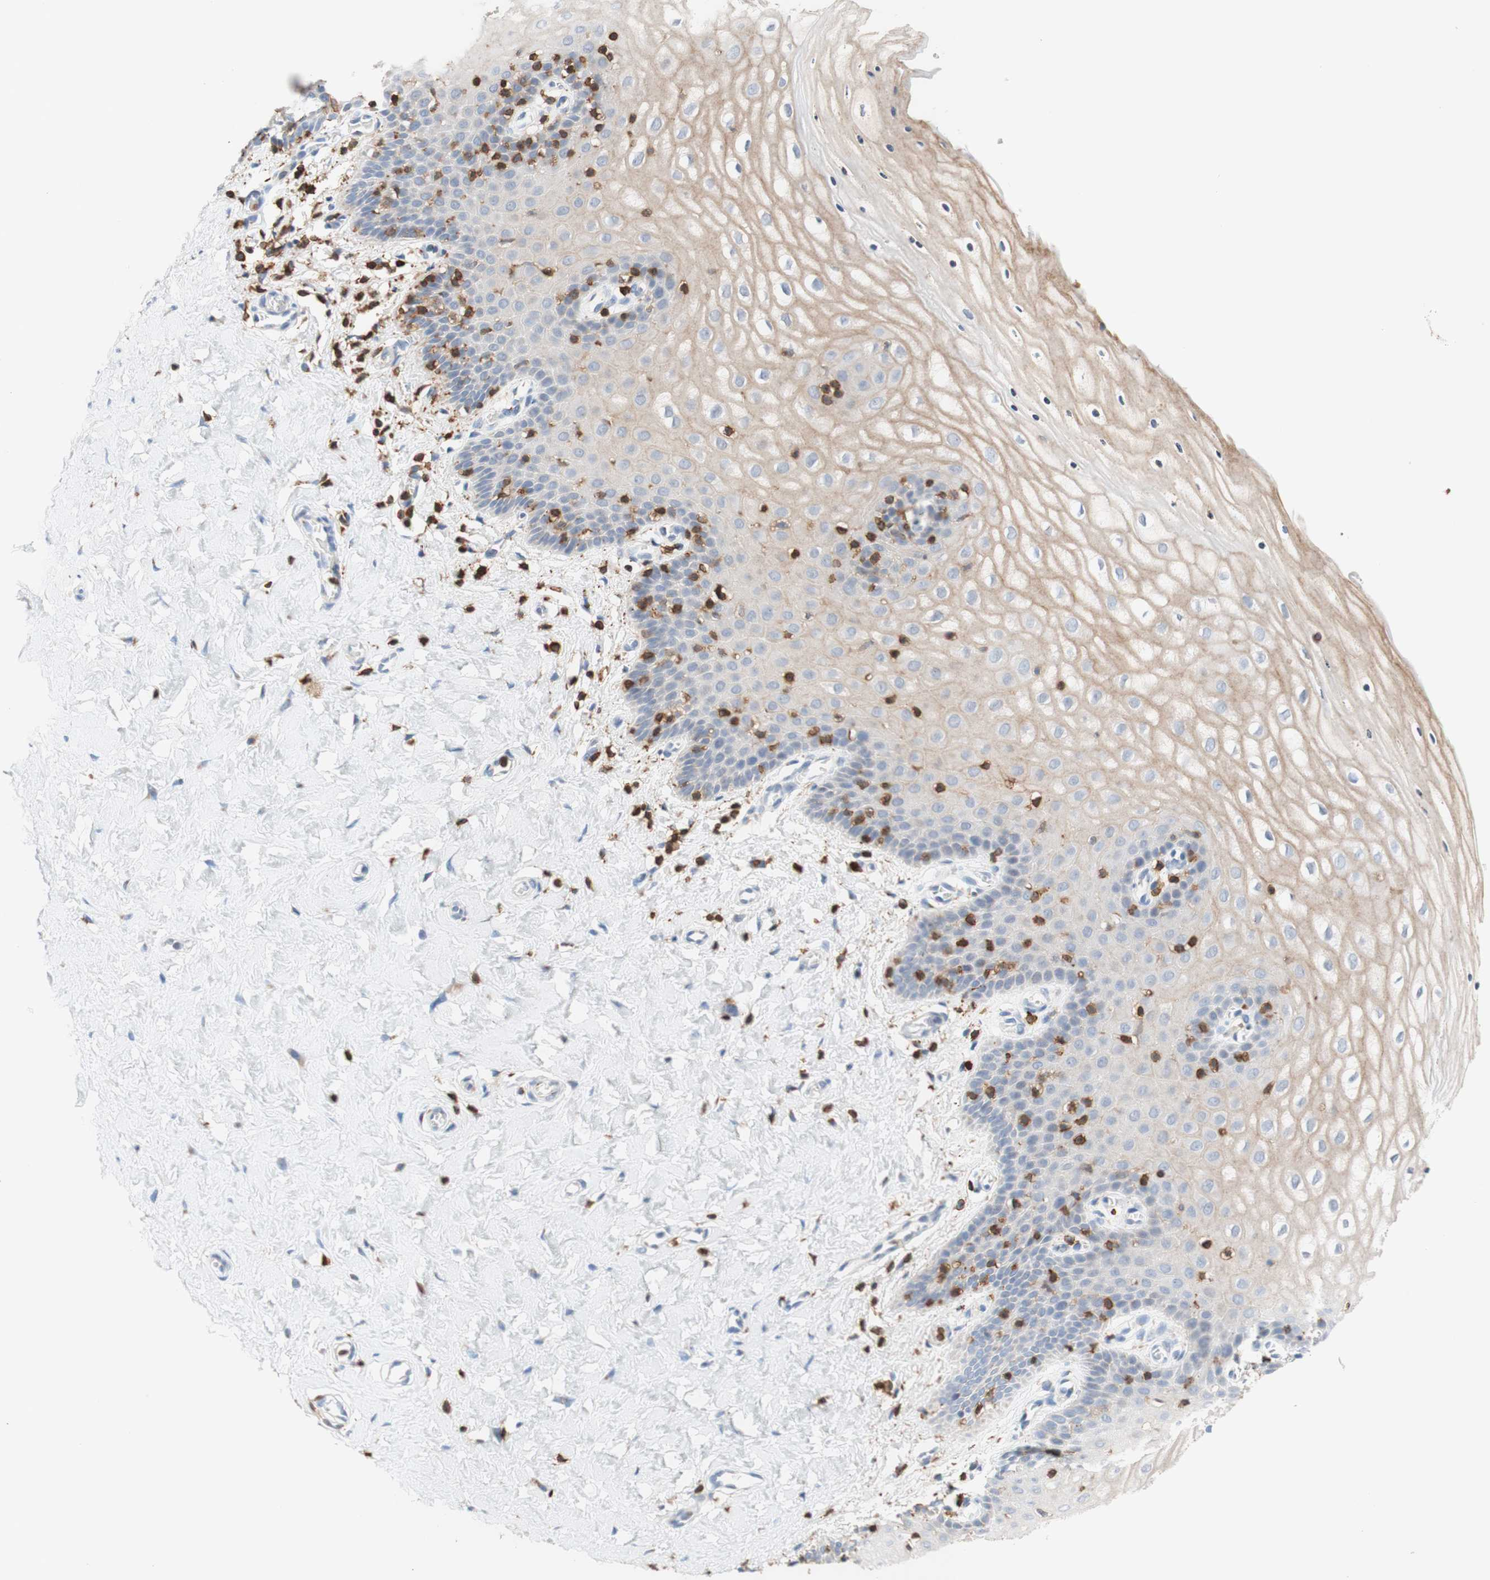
{"staining": {"intensity": "weak", "quantity": ">75%", "location": "cytoplasmic/membranous"}, "tissue": "cervix", "cell_type": "Glandular cells", "image_type": "normal", "snomed": [{"axis": "morphology", "description": "Normal tissue, NOS"}, {"axis": "topography", "description": "Cervix"}], "caption": "Immunohistochemical staining of unremarkable cervix shows >75% levels of weak cytoplasmic/membranous protein expression in approximately >75% of glandular cells.", "gene": "SPINK6", "patient": {"sex": "female", "age": 55}}